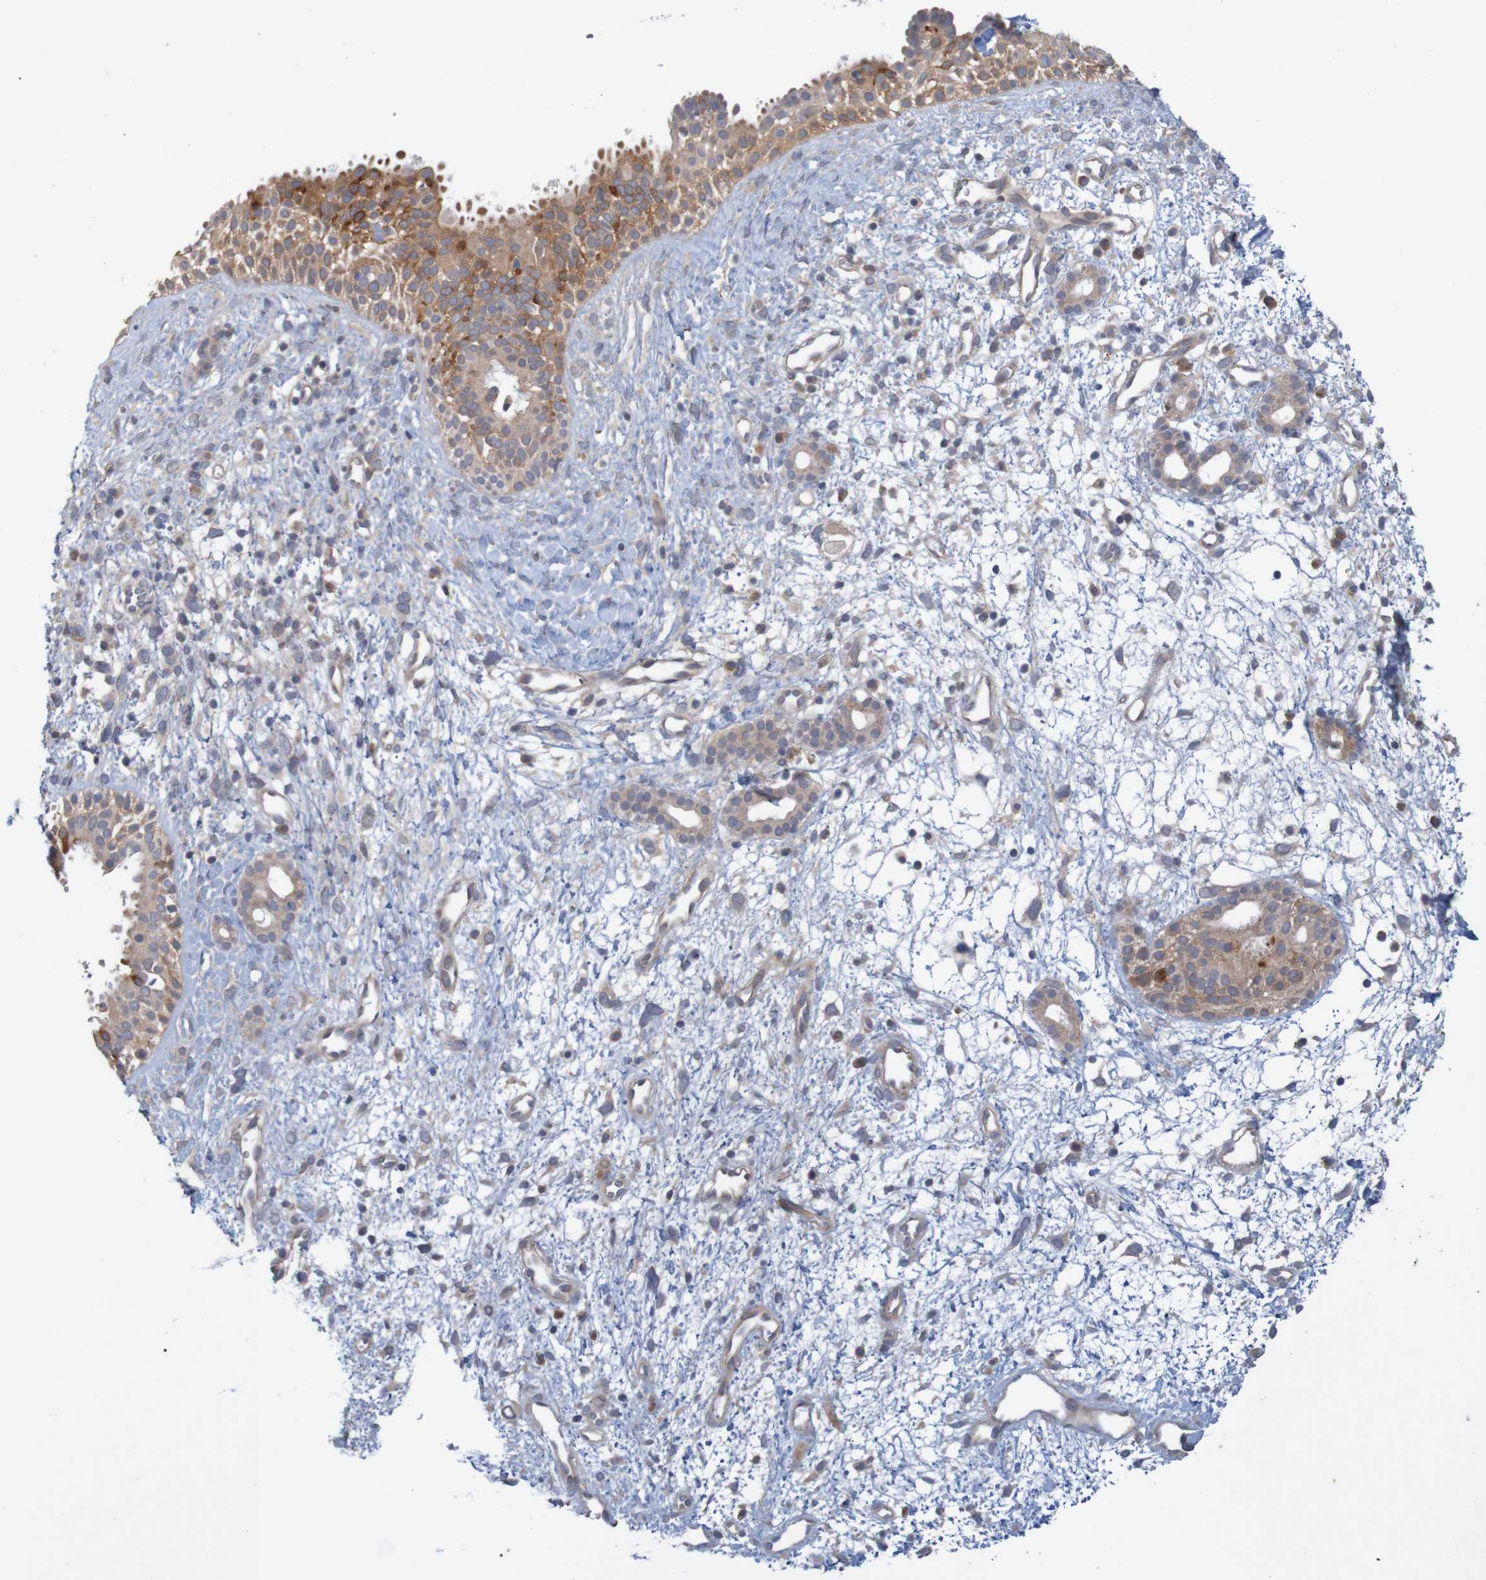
{"staining": {"intensity": "moderate", "quantity": ">75%", "location": "cytoplasmic/membranous"}, "tissue": "nasopharynx", "cell_type": "Respiratory epithelial cells", "image_type": "normal", "snomed": [{"axis": "morphology", "description": "Normal tissue, NOS"}, {"axis": "topography", "description": "Nasopharynx"}], "caption": "Protein staining of benign nasopharynx exhibits moderate cytoplasmic/membranous staining in approximately >75% of respiratory epithelial cells.", "gene": "NAV2", "patient": {"sex": "male", "age": 22}}